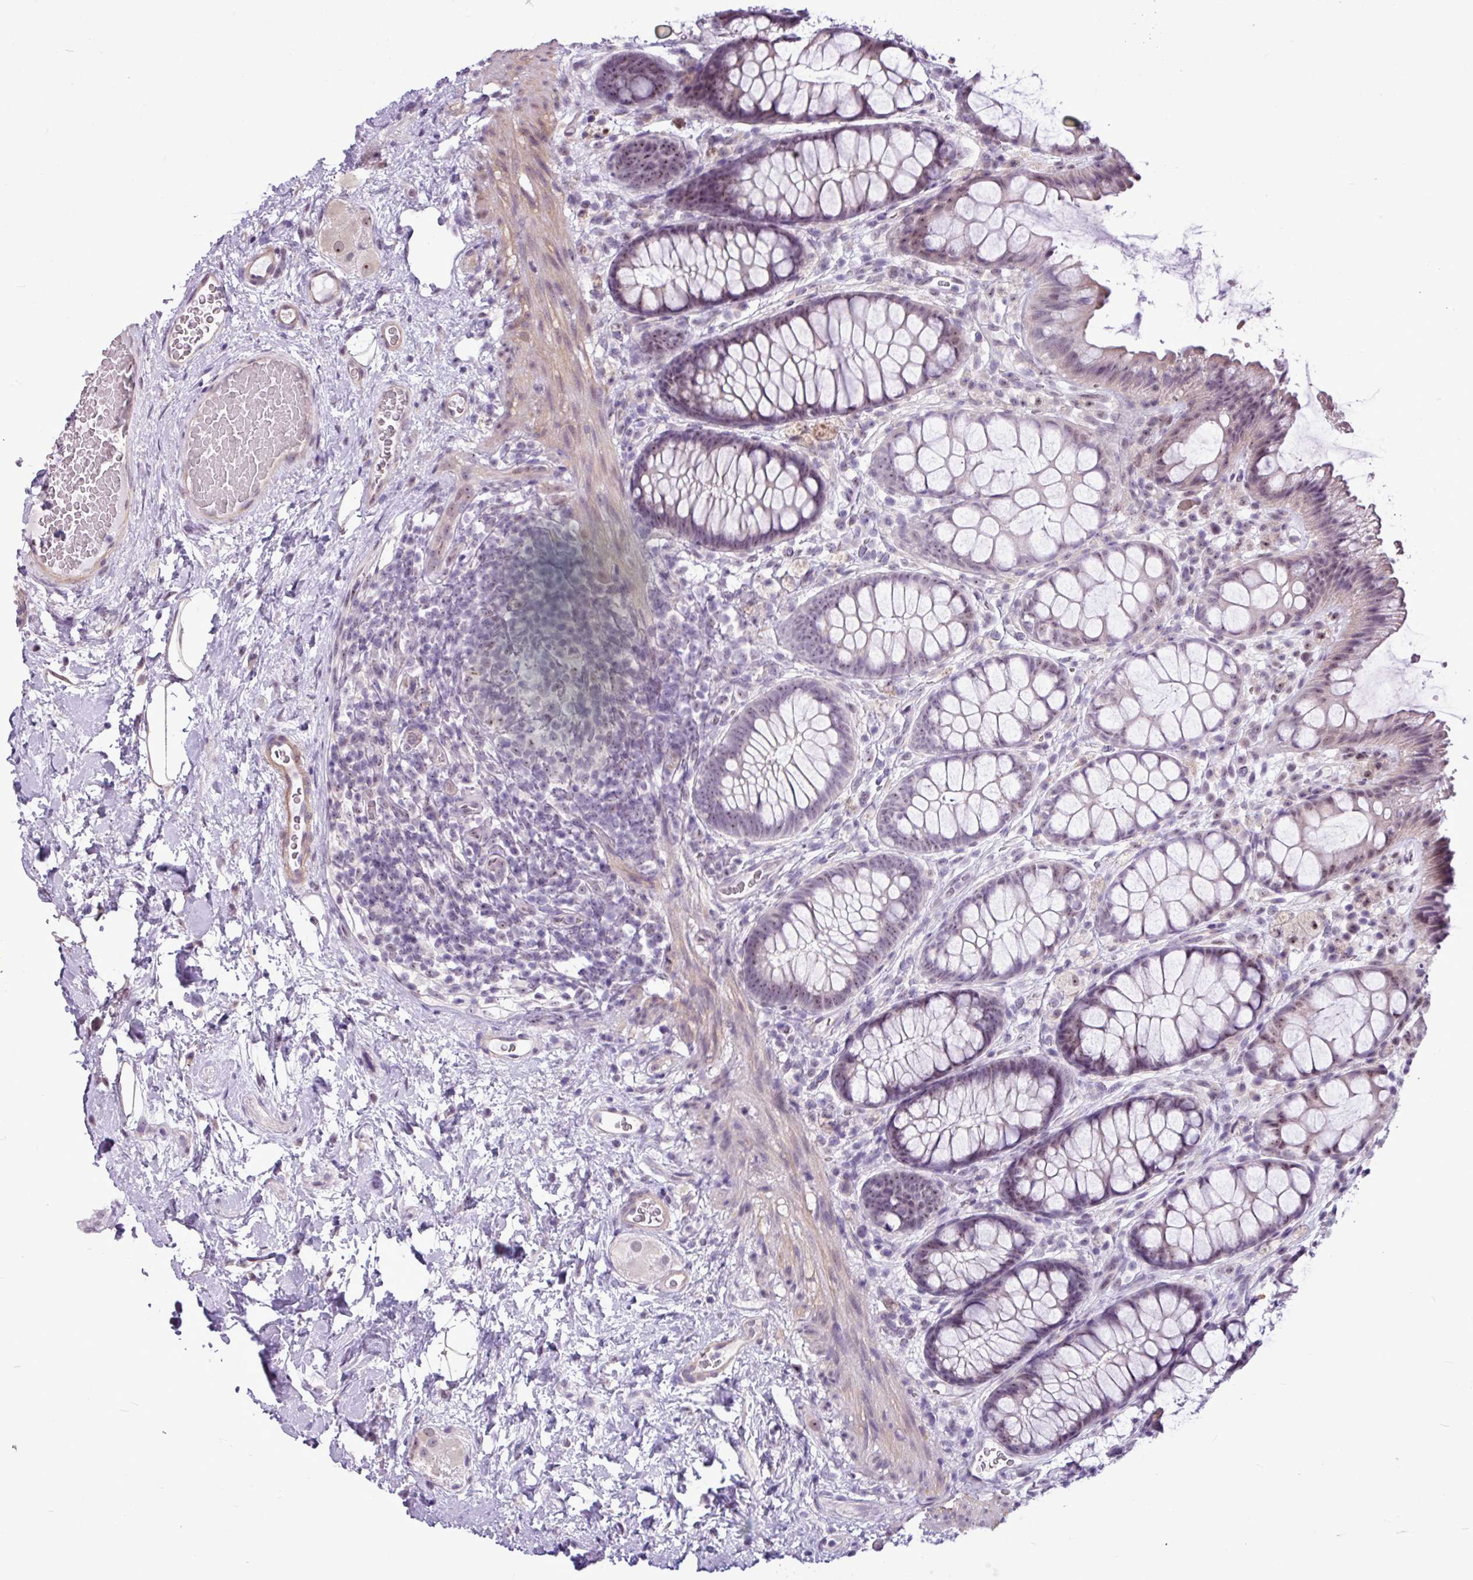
{"staining": {"intensity": "moderate", "quantity": "25%-75%", "location": "nuclear"}, "tissue": "rectum", "cell_type": "Glandular cells", "image_type": "normal", "snomed": [{"axis": "morphology", "description": "Normal tissue, NOS"}, {"axis": "topography", "description": "Rectum"}], "caption": "A medium amount of moderate nuclear positivity is appreciated in about 25%-75% of glandular cells in normal rectum.", "gene": "UTP18", "patient": {"sex": "female", "age": 67}}